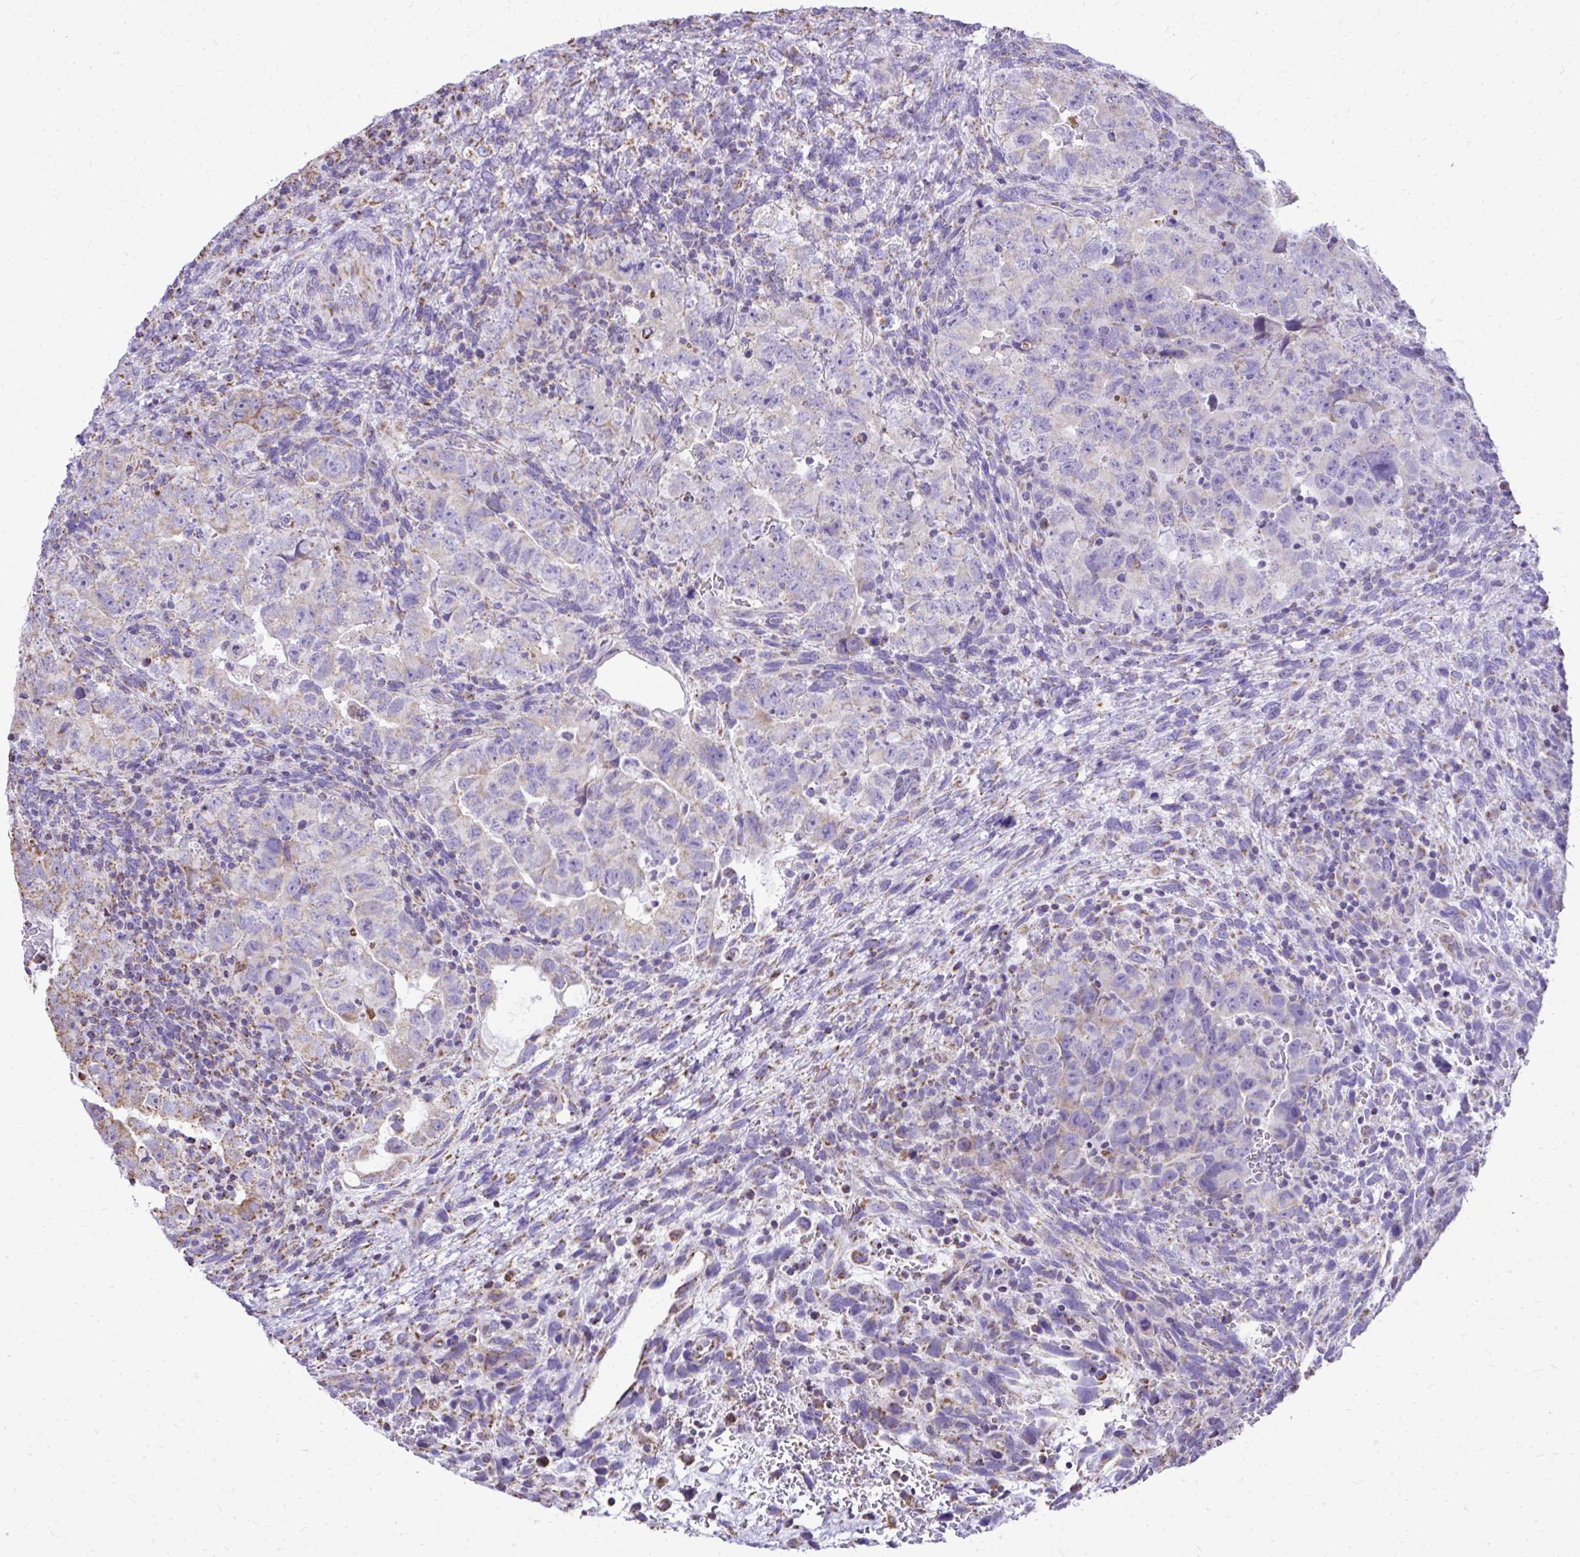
{"staining": {"intensity": "weak", "quantity": "<25%", "location": "cytoplasmic/membranous"}, "tissue": "testis cancer", "cell_type": "Tumor cells", "image_type": "cancer", "snomed": [{"axis": "morphology", "description": "Carcinoma, Embryonal, NOS"}, {"axis": "topography", "description": "Testis"}], "caption": "Embryonal carcinoma (testis) was stained to show a protein in brown. There is no significant staining in tumor cells.", "gene": "MPZL2", "patient": {"sex": "male", "age": 24}}